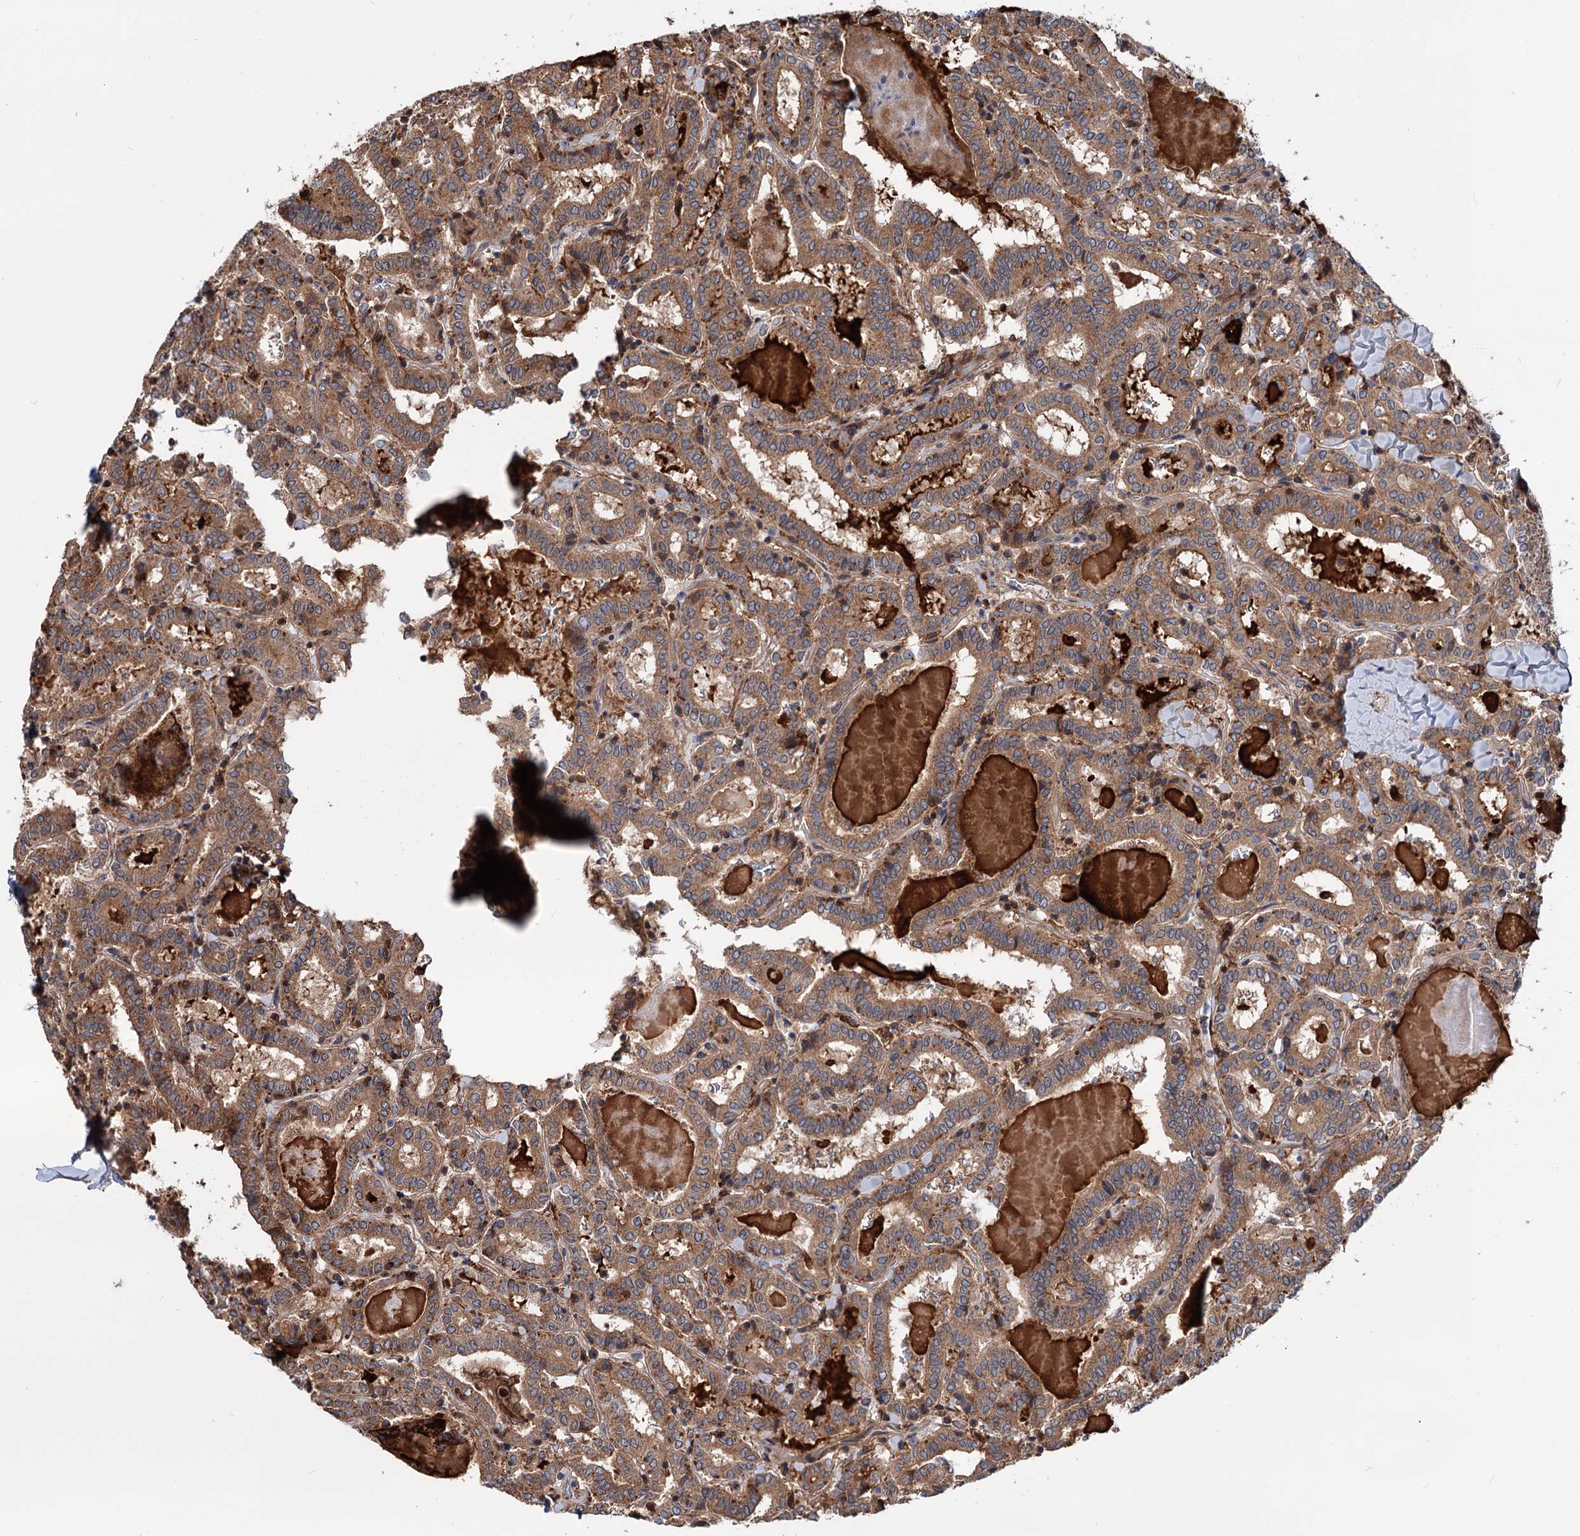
{"staining": {"intensity": "moderate", "quantity": ">75%", "location": "cytoplasmic/membranous"}, "tissue": "thyroid cancer", "cell_type": "Tumor cells", "image_type": "cancer", "snomed": [{"axis": "morphology", "description": "Papillary adenocarcinoma, NOS"}, {"axis": "topography", "description": "Thyroid gland"}], "caption": "Human papillary adenocarcinoma (thyroid) stained with a protein marker shows moderate staining in tumor cells.", "gene": "RNF111", "patient": {"sex": "female", "age": 72}}